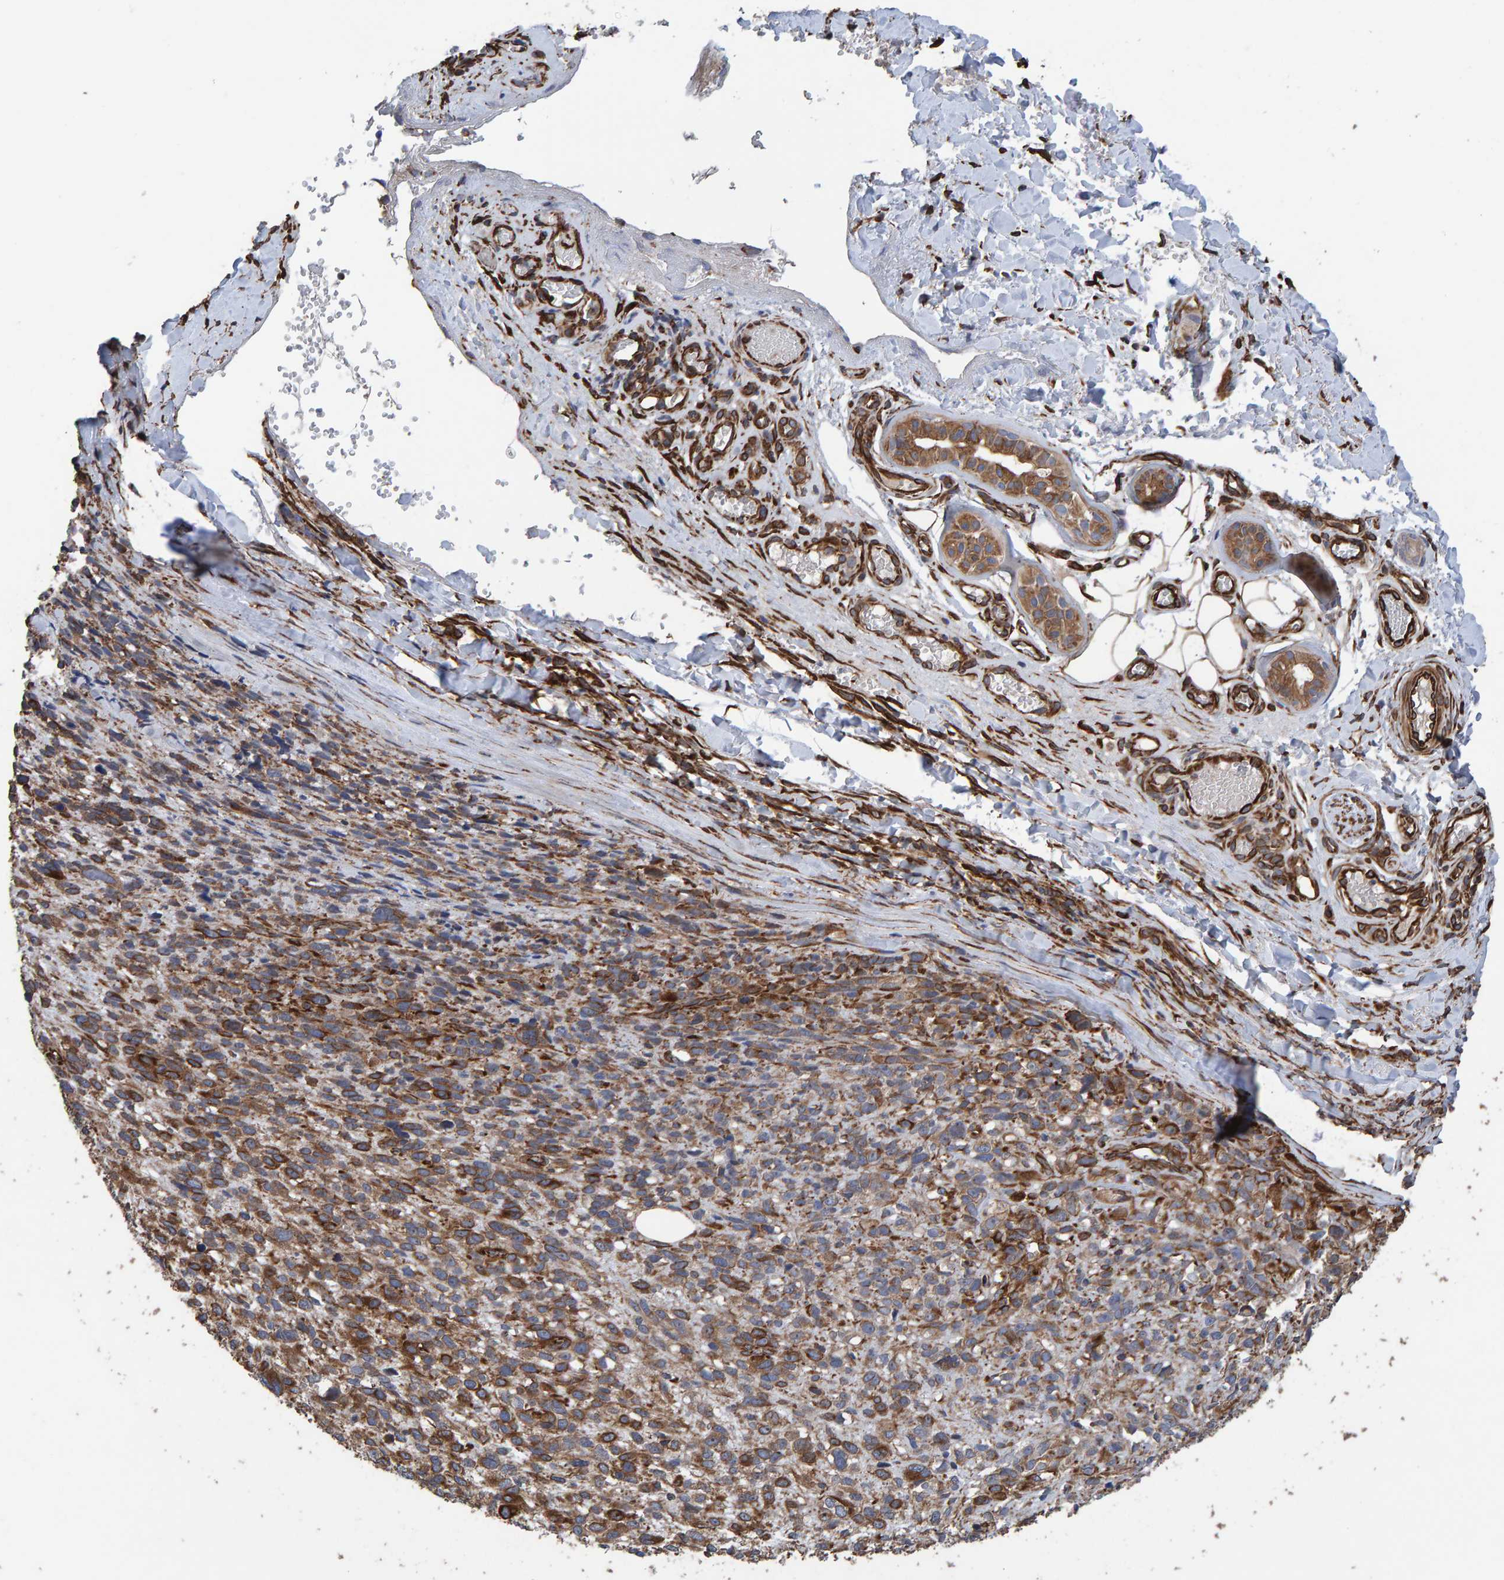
{"staining": {"intensity": "moderate", "quantity": ">75%", "location": "cytoplasmic/membranous"}, "tissue": "melanoma", "cell_type": "Tumor cells", "image_type": "cancer", "snomed": [{"axis": "morphology", "description": "Malignant melanoma, NOS"}, {"axis": "topography", "description": "Skin"}], "caption": "Brown immunohistochemical staining in human malignant melanoma exhibits moderate cytoplasmic/membranous staining in about >75% of tumor cells.", "gene": "ZNF347", "patient": {"sex": "female", "age": 55}}